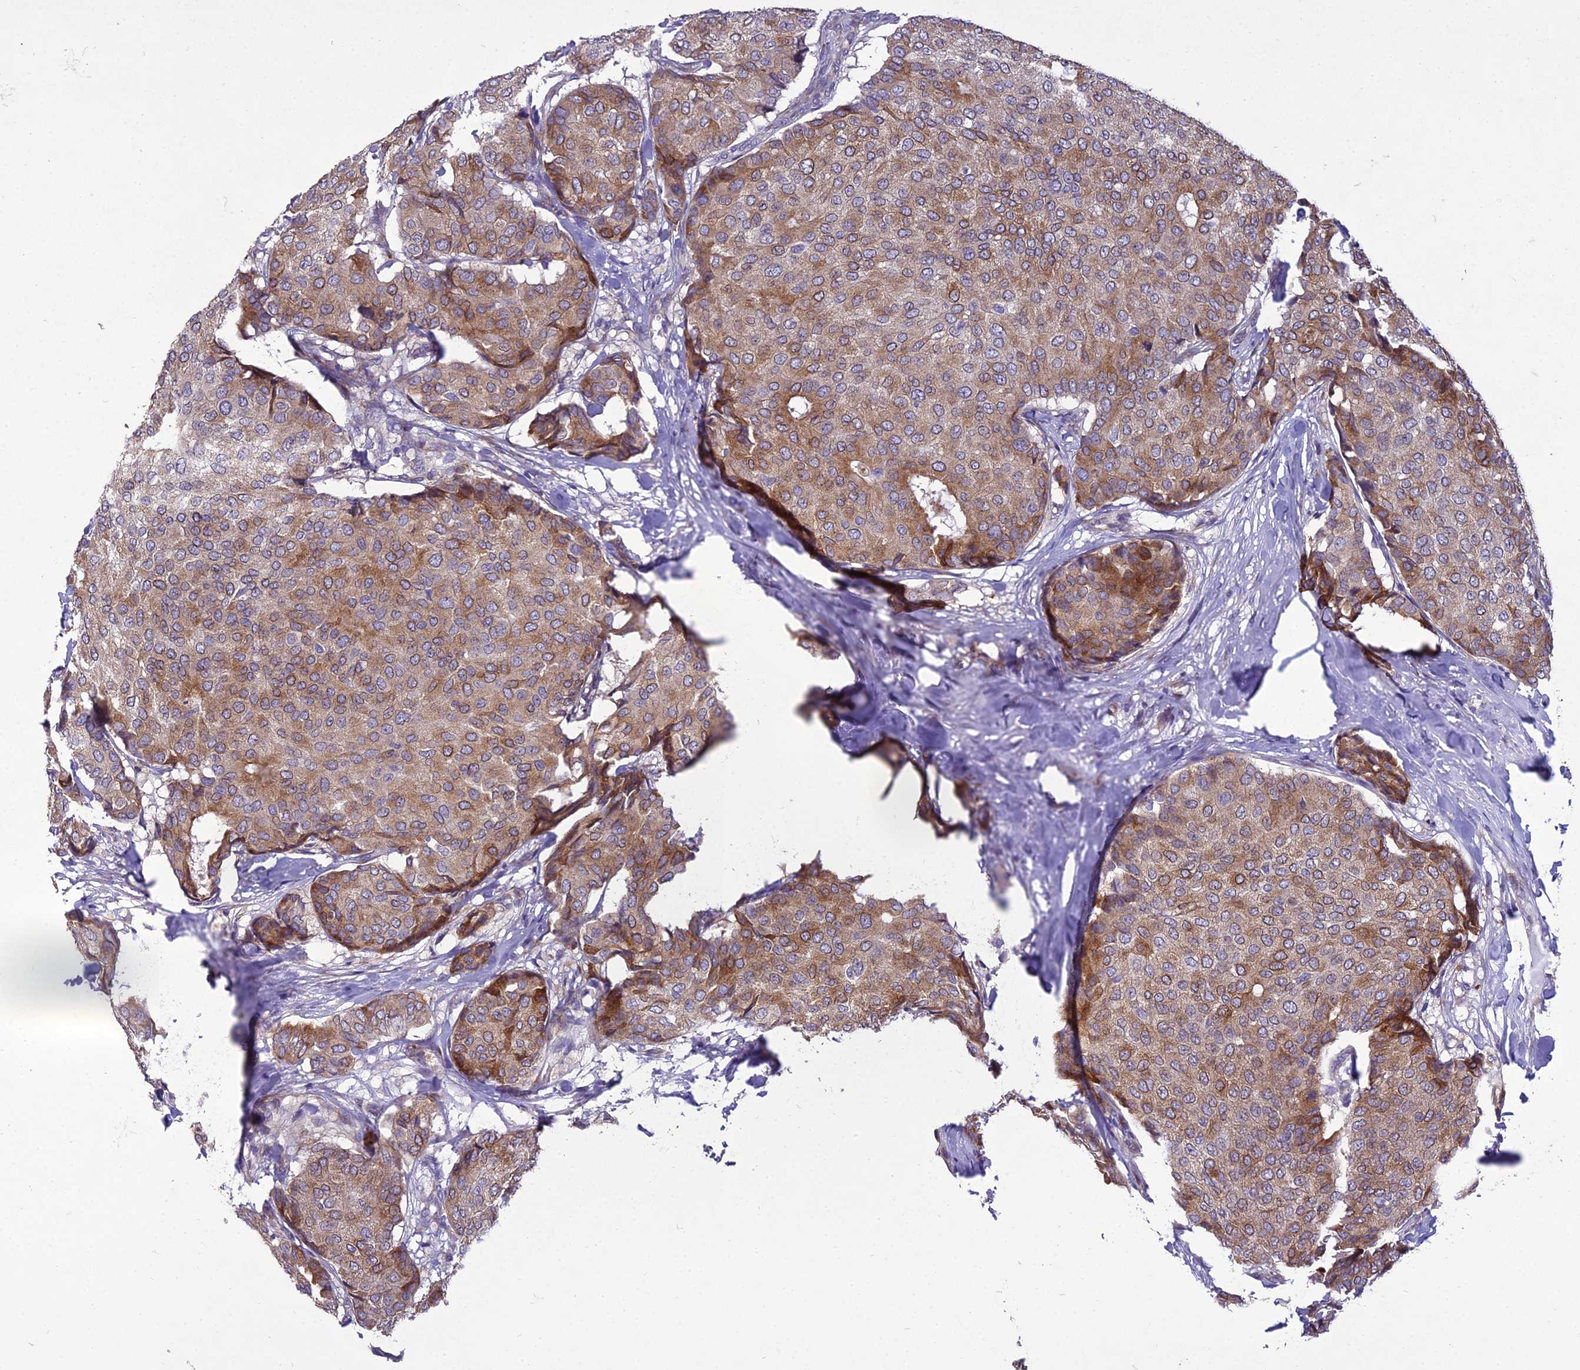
{"staining": {"intensity": "moderate", "quantity": ">75%", "location": "cytoplasmic/membranous"}, "tissue": "breast cancer", "cell_type": "Tumor cells", "image_type": "cancer", "snomed": [{"axis": "morphology", "description": "Duct carcinoma"}, {"axis": "topography", "description": "Breast"}], "caption": "Immunohistochemistry (IHC) of breast cancer (intraductal carcinoma) reveals medium levels of moderate cytoplasmic/membranous positivity in about >75% of tumor cells.", "gene": "ADIPOR2", "patient": {"sex": "female", "age": 75}}